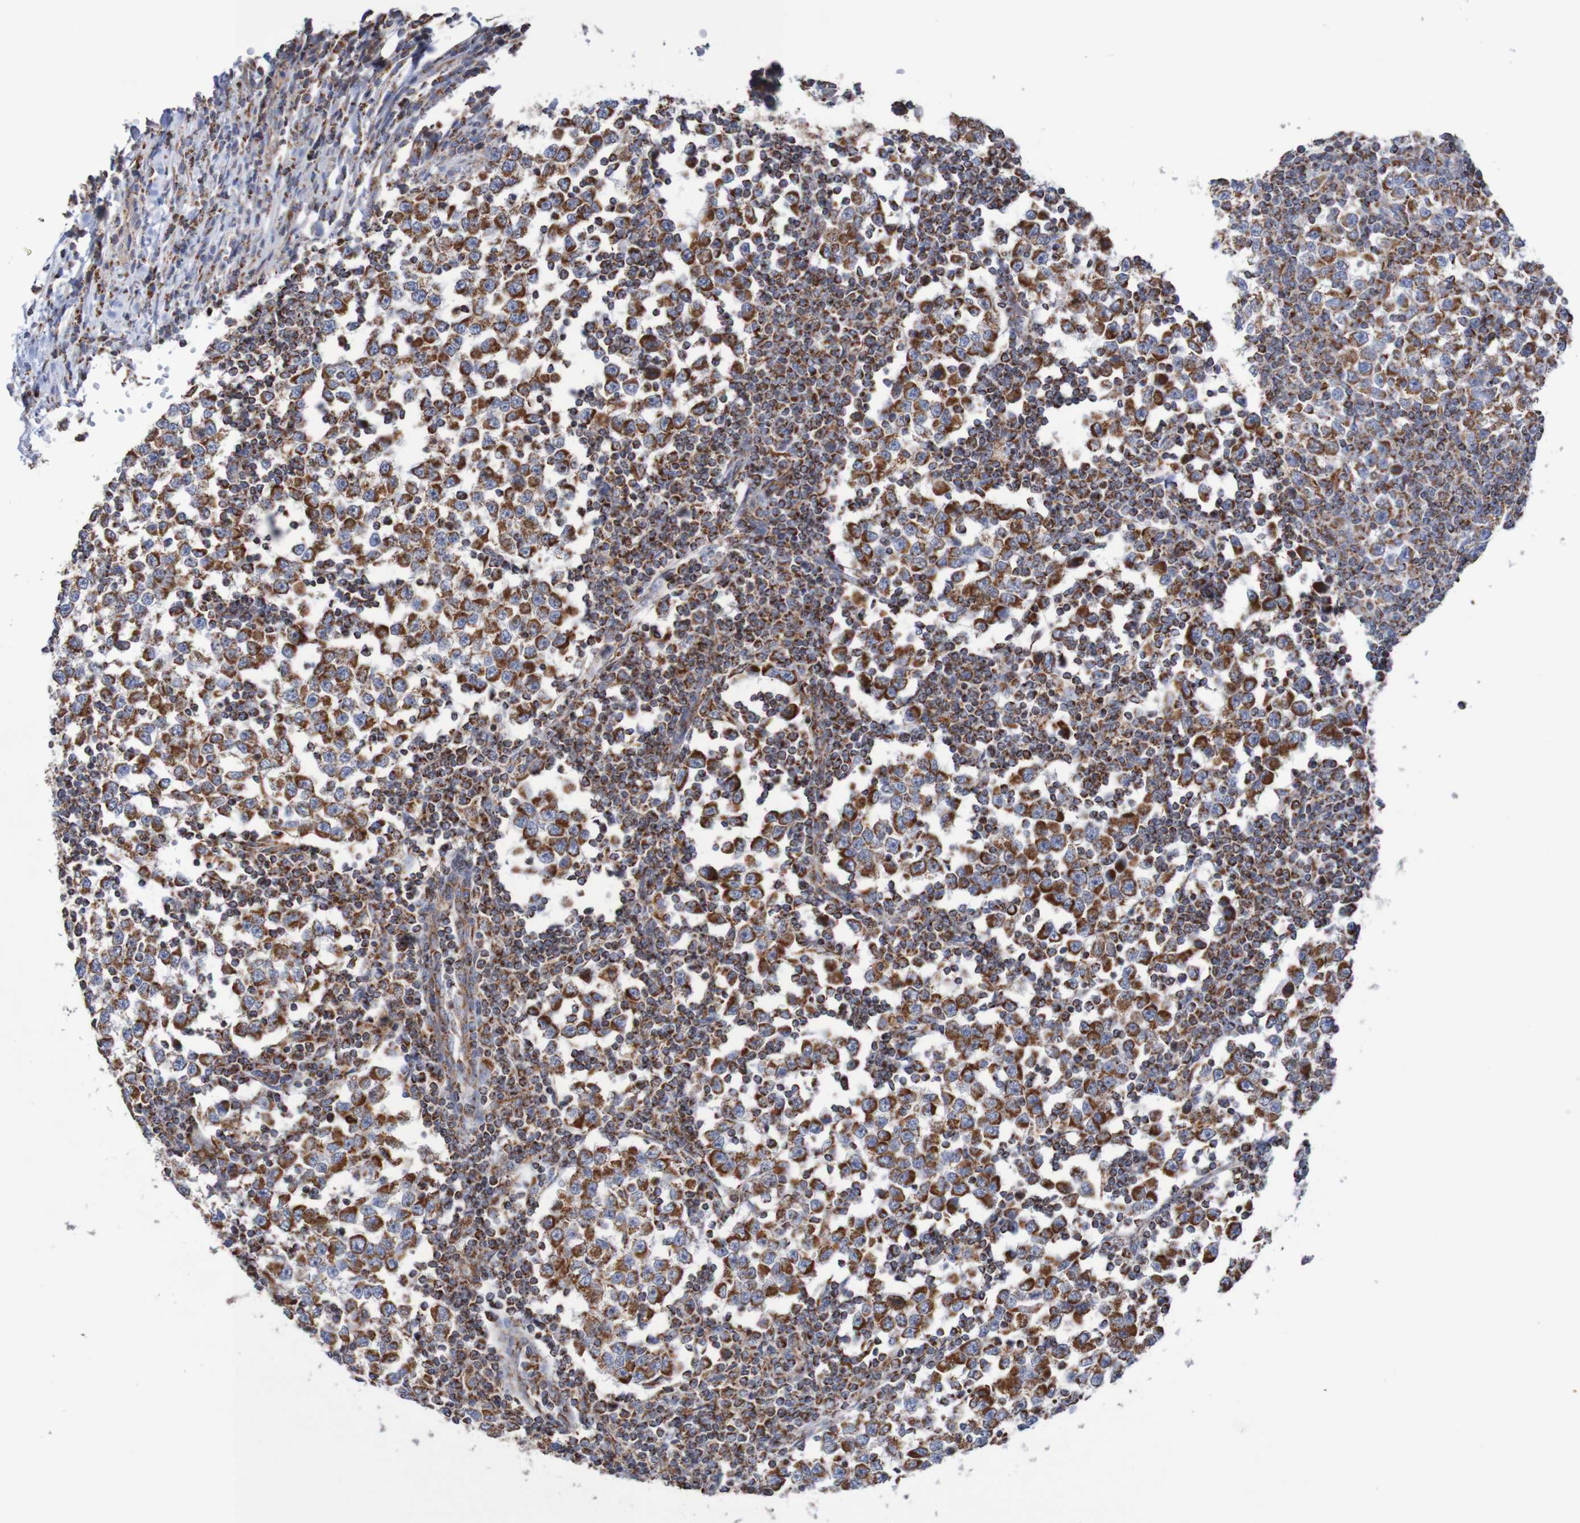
{"staining": {"intensity": "strong", "quantity": ">75%", "location": "cytoplasmic/membranous"}, "tissue": "testis cancer", "cell_type": "Tumor cells", "image_type": "cancer", "snomed": [{"axis": "morphology", "description": "Seminoma, NOS"}, {"axis": "topography", "description": "Testis"}], "caption": "Testis cancer was stained to show a protein in brown. There is high levels of strong cytoplasmic/membranous positivity in about >75% of tumor cells.", "gene": "MMEL1", "patient": {"sex": "male", "age": 65}}